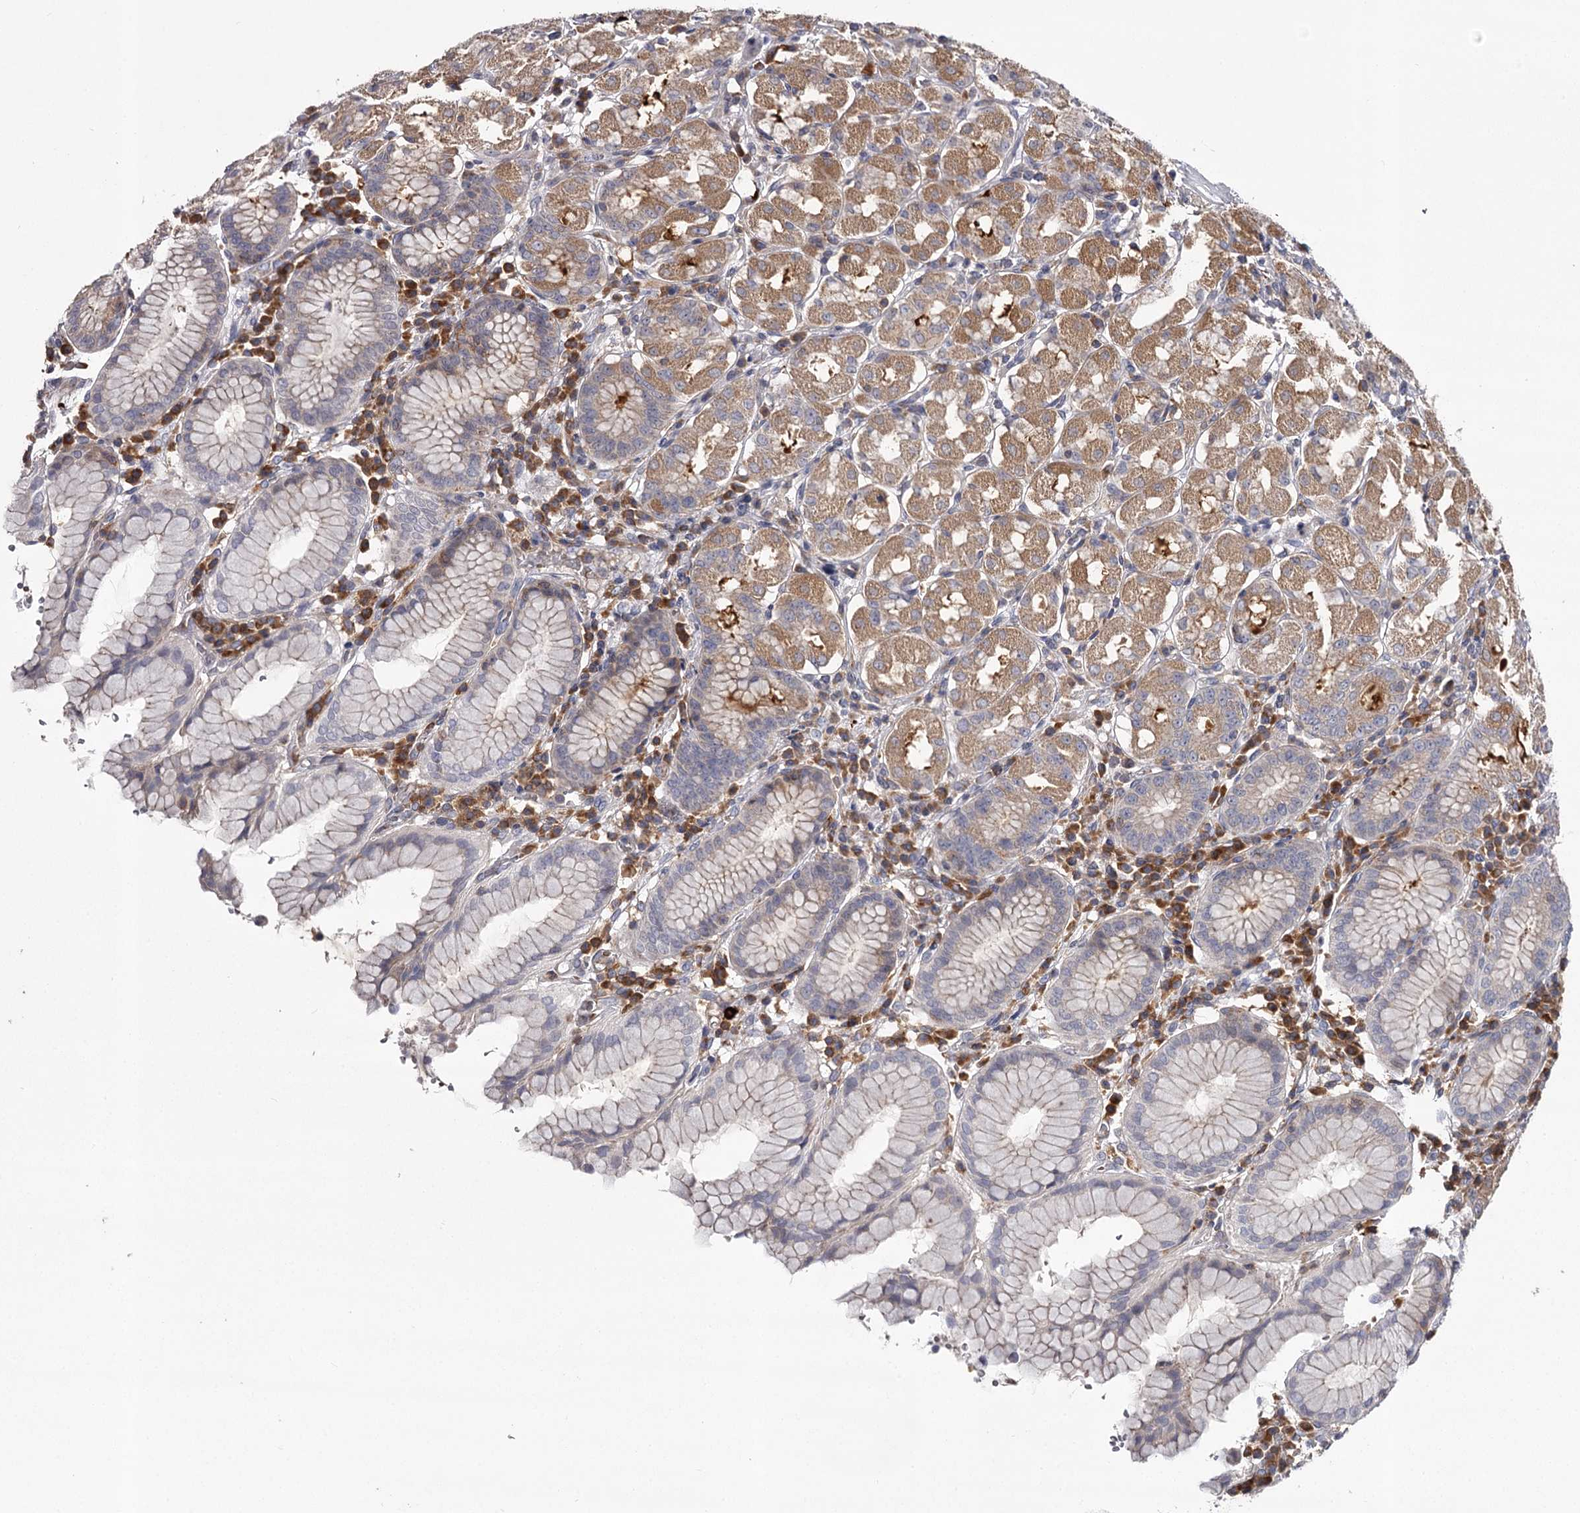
{"staining": {"intensity": "moderate", "quantity": "<25%", "location": "cytoplasmic/membranous"}, "tissue": "stomach", "cell_type": "Glandular cells", "image_type": "normal", "snomed": [{"axis": "morphology", "description": "Normal tissue, NOS"}, {"axis": "topography", "description": "Stomach"}, {"axis": "topography", "description": "Stomach, lower"}], "caption": "This histopathology image displays IHC staining of benign stomach, with low moderate cytoplasmic/membranous expression in approximately <25% of glandular cells.", "gene": "RASSF6", "patient": {"sex": "female", "age": 56}}